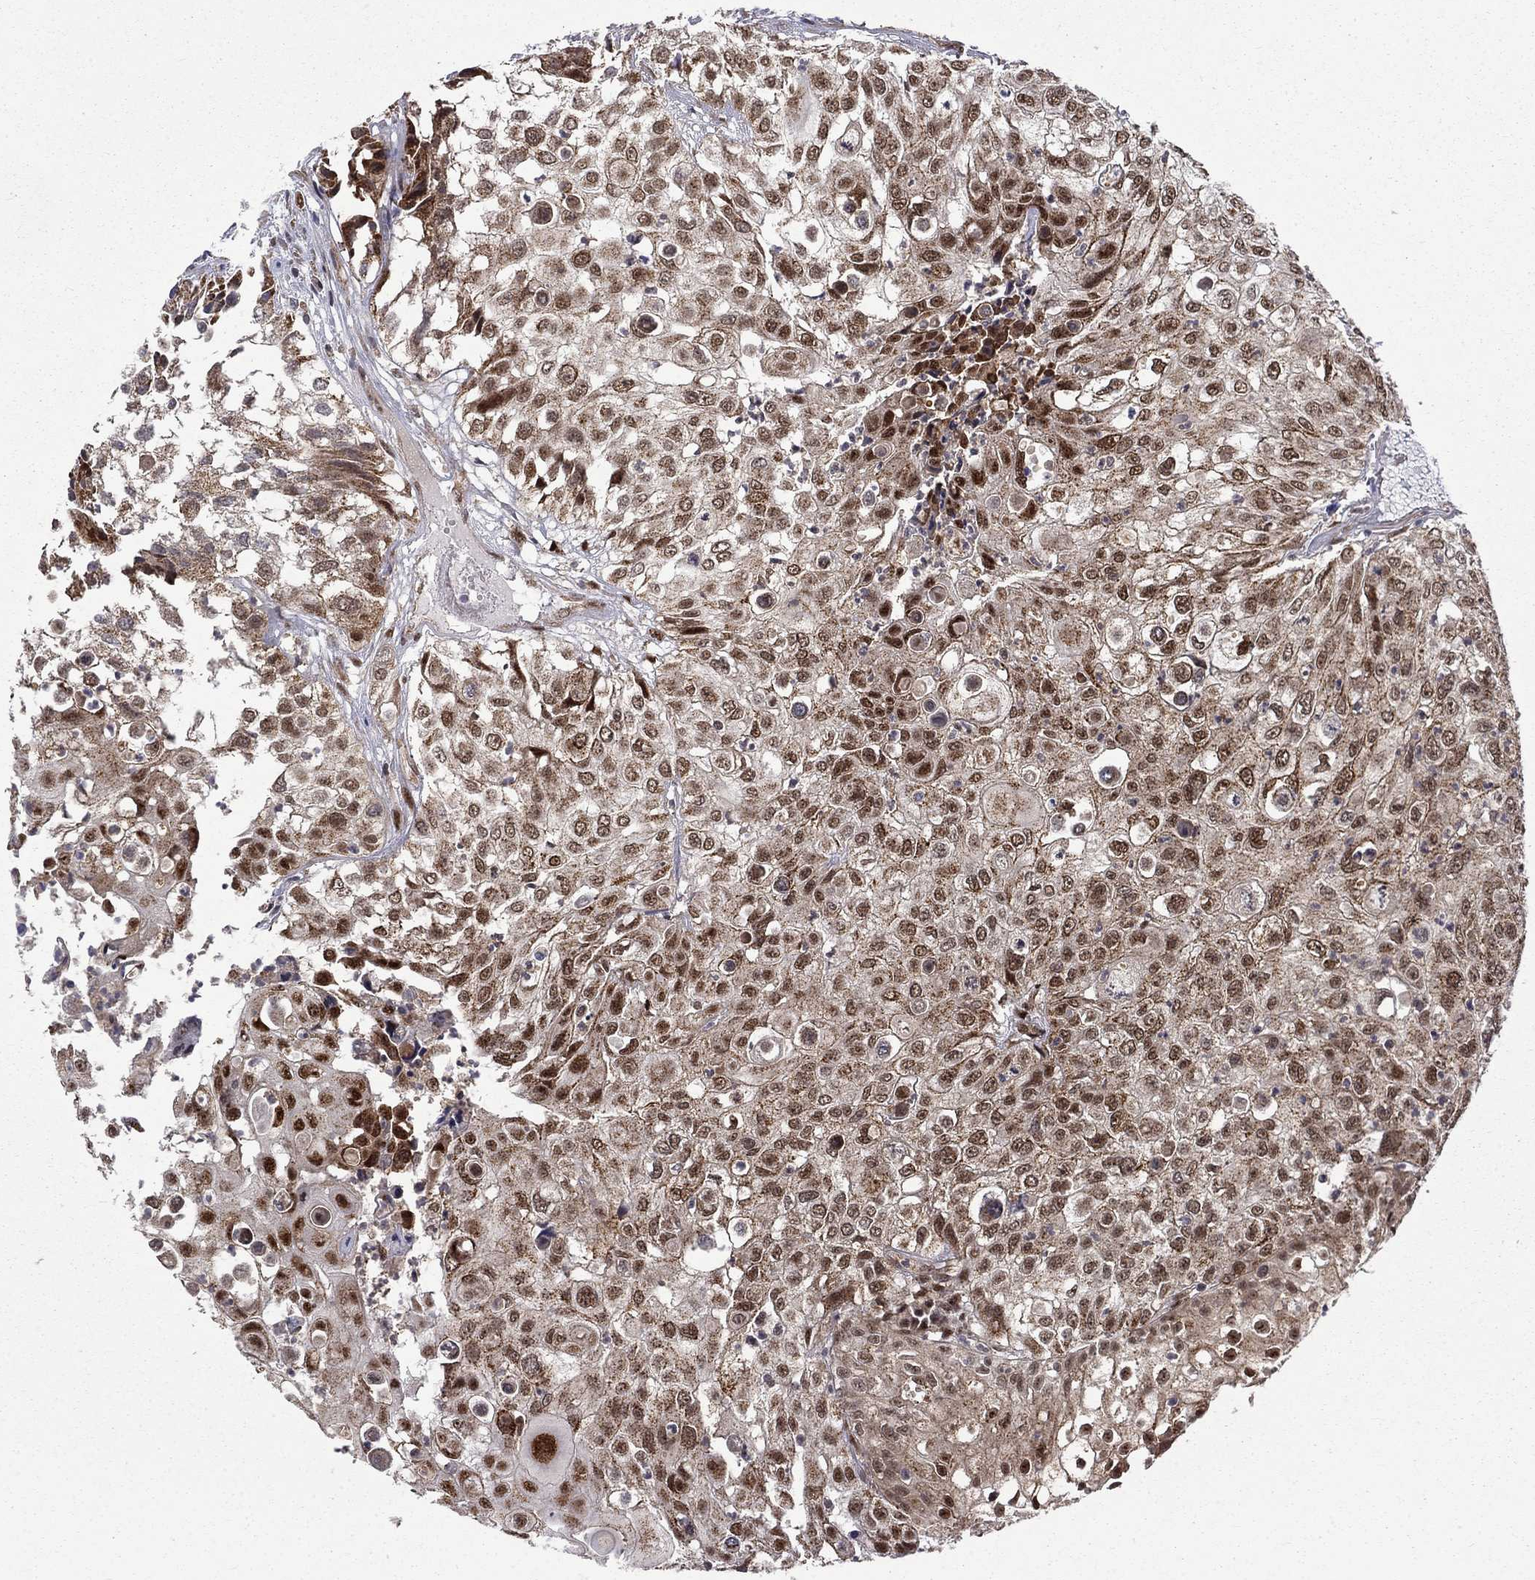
{"staining": {"intensity": "moderate", "quantity": "25%-75%", "location": "nuclear"}, "tissue": "urothelial cancer", "cell_type": "Tumor cells", "image_type": "cancer", "snomed": [{"axis": "morphology", "description": "Urothelial carcinoma, High grade"}, {"axis": "topography", "description": "Urinary bladder"}], "caption": "Urothelial cancer tissue displays moderate nuclear staining in approximately 25%-75% of tumor cells, visualized by immunohistochemistry.", "gene": "KPNA3", "patient": {"sex": "female", "age": 79}}